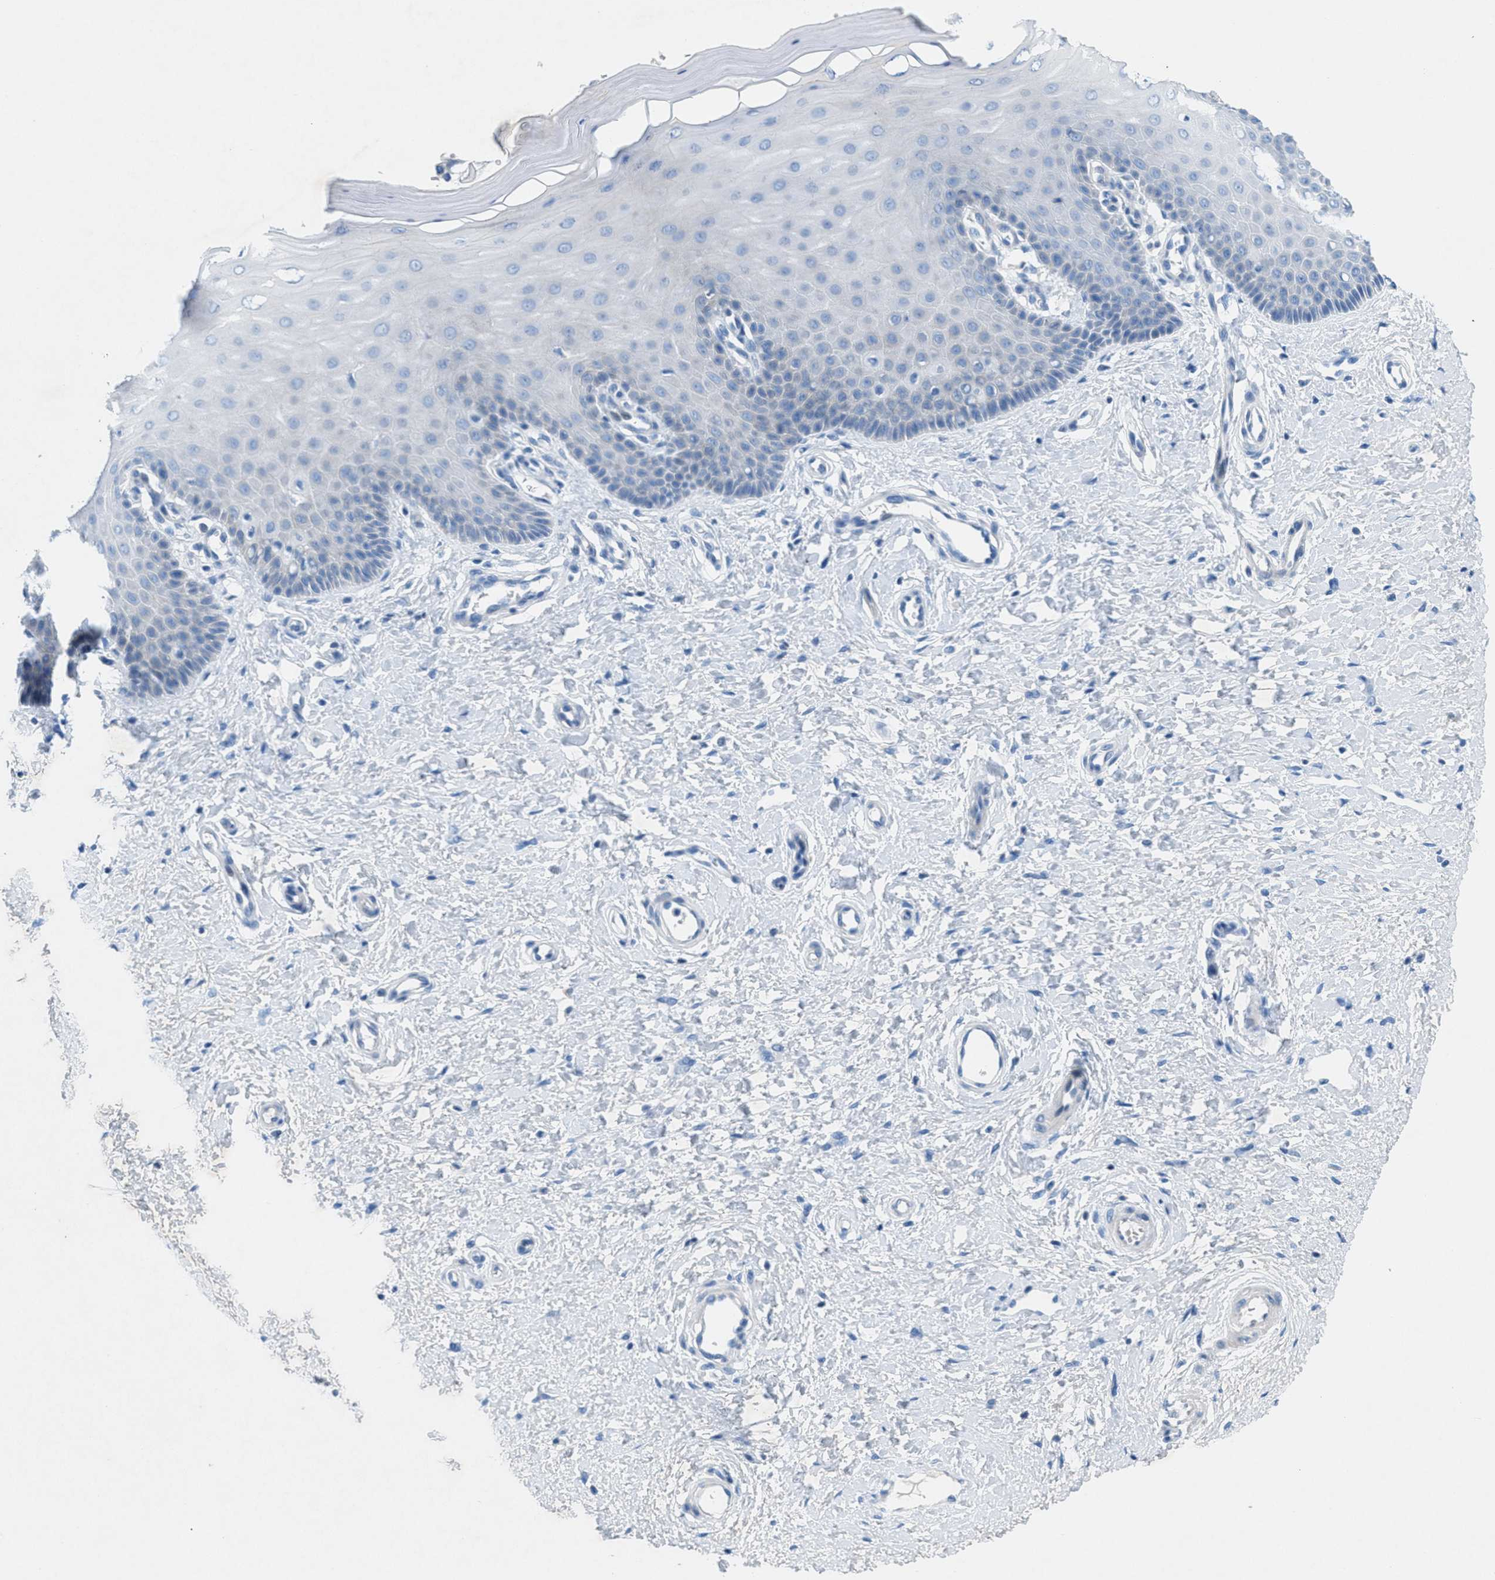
{"staining": {"intensity": "negative", "quantity": "none", "location": "none"}, "tissue": "cervix", "cell_type": "Glandular cells", "image_type": "normal", "snomed": [{"axis": "morphology", "description": "Normal tissue, NOS"}, {"axis": "topography", "description": "Cervix"}], "caption": "DAB immunohistochemical staining of benign human cervix shows no significant staining in glandular cells. Brightfield microscopy of IHC stained with DAB (3,3'-diaminobenzidine) (brown) and hematoxylin (blue), captured at high magnification.", "gene": "GALNT17", "patient": {"sex": "female", "age": 55}}